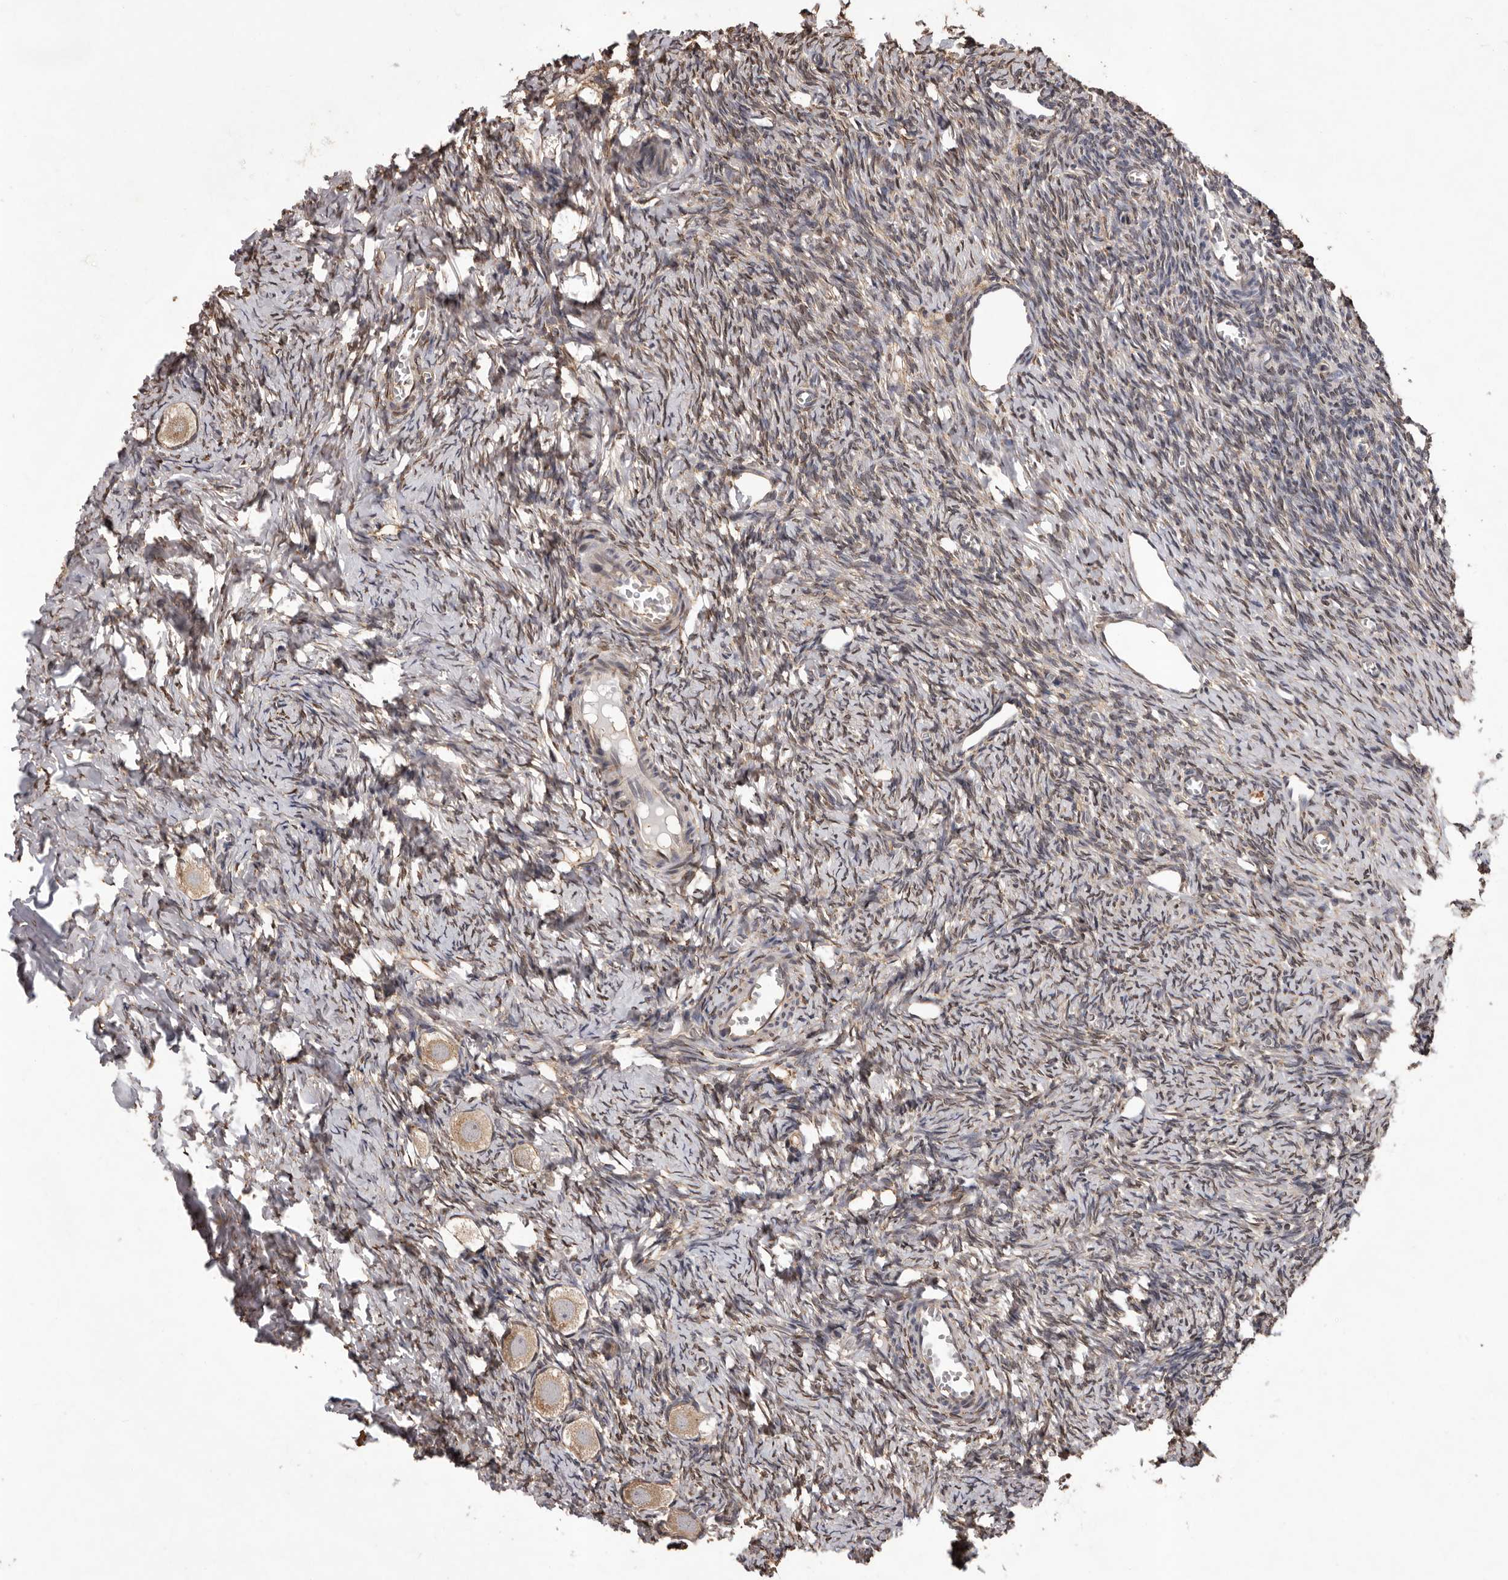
{"staining": {"intensity": "weak", "quantity": ">75%", "location": "cytoplasmic/membranous"}, "tissue": "ovary", "cell_type": "Follicle cells", "image_type": "normal", "snomed": [{"axis": "morphology", "description": "Normal tissue, NOS"}, {"axis": "topography", "description": "Ovary"}], "caption": "Protein expression analysis of unremarkable ovary exhibits weak cytoplasmic/membranous positivity in approximately >75% of follicle cells.", "gene": "GADD45B", "patient": {"sex": "female", "age": 27}}